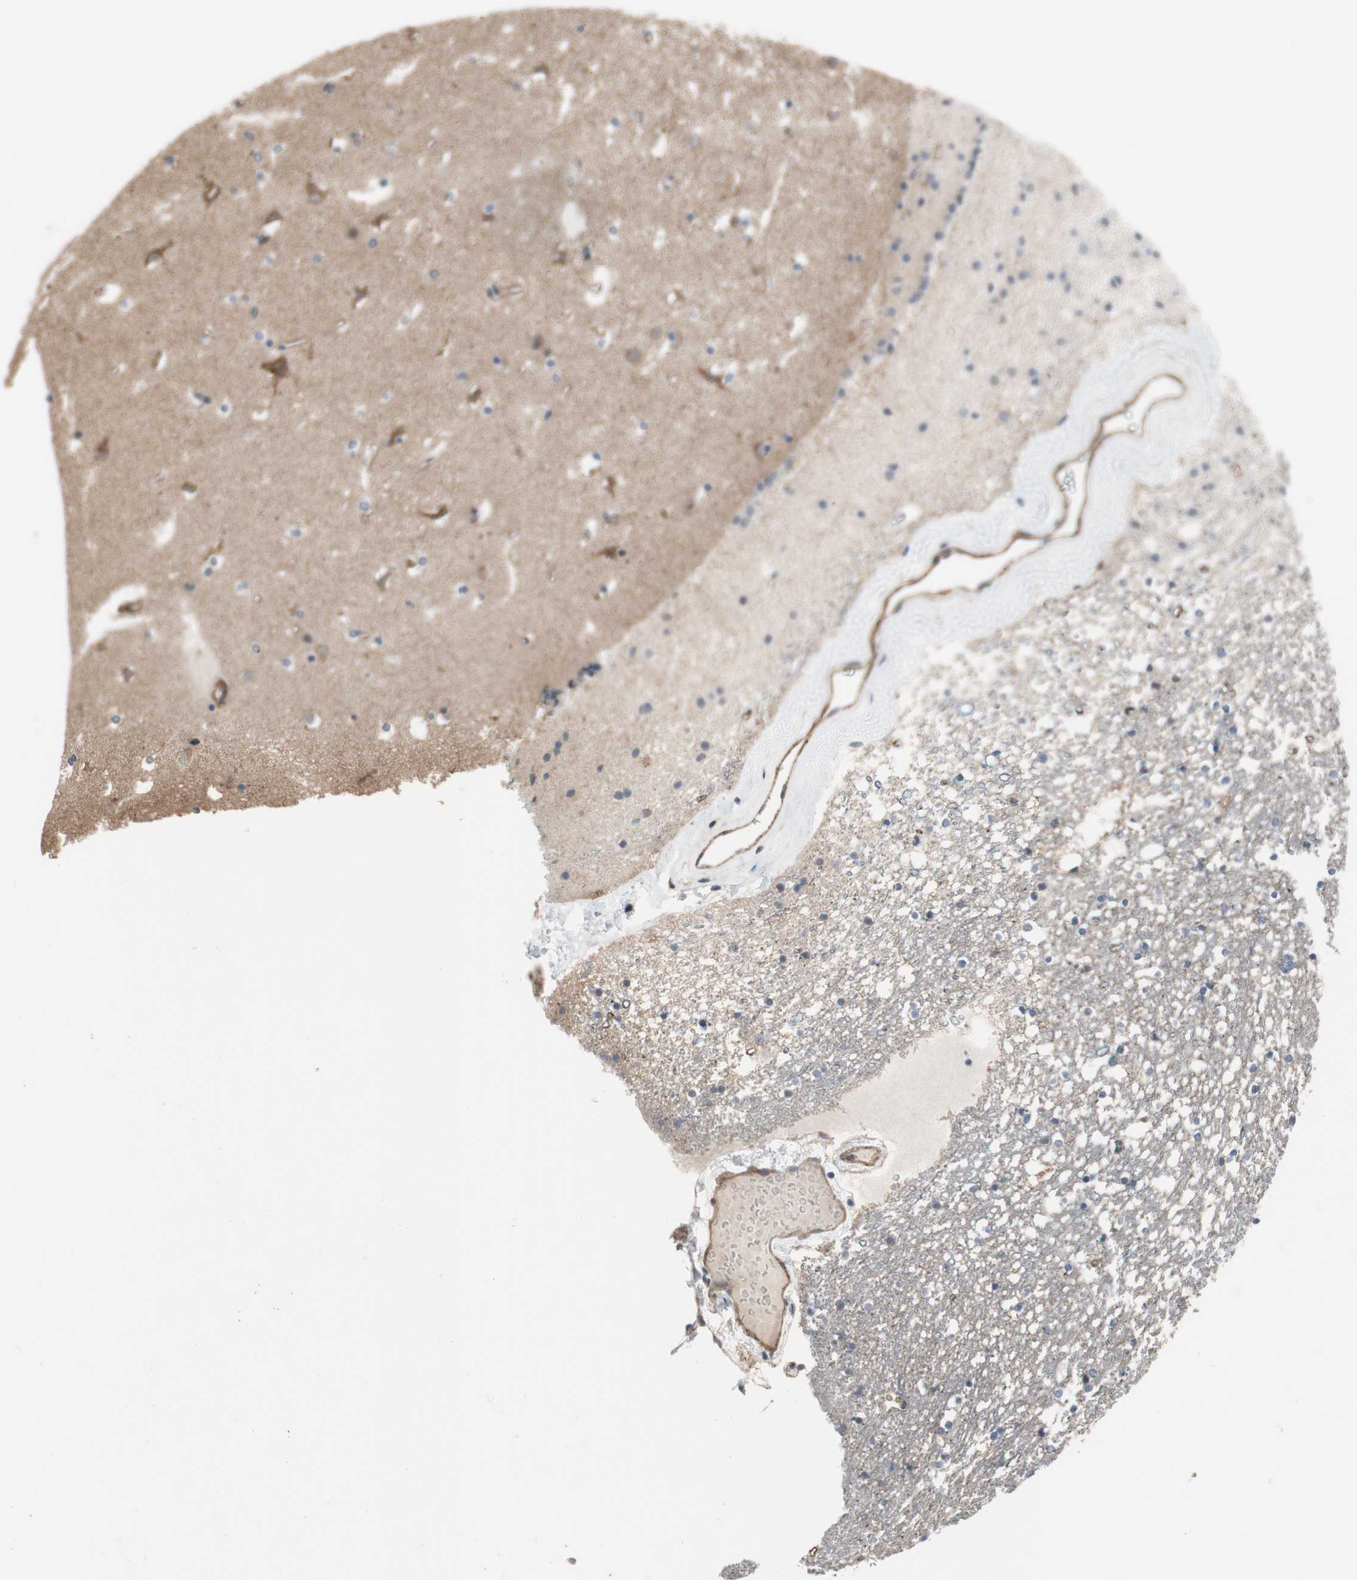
{"staining": {"intensity": "negative", "quantity": "none", "location": "none"}, "tissue": "caudate", "cell_type": "Glial cells", "image_type": "normal", "snomed": [{"axis": "morphology", "description": "Normal tissue, NOS"}, {"axis": "topography", "description": "Lateral ventricle wall"}], "caption": "High magnification brightfield microscopy of benign caudate stained with DAB (3,3'-diaminobenzidine) (brown) and counterstained with hematoxylin (blue): glial cells show no significant staining.", "gene": "GRHL1", "patient": {"sex": "male", "age": 45}}